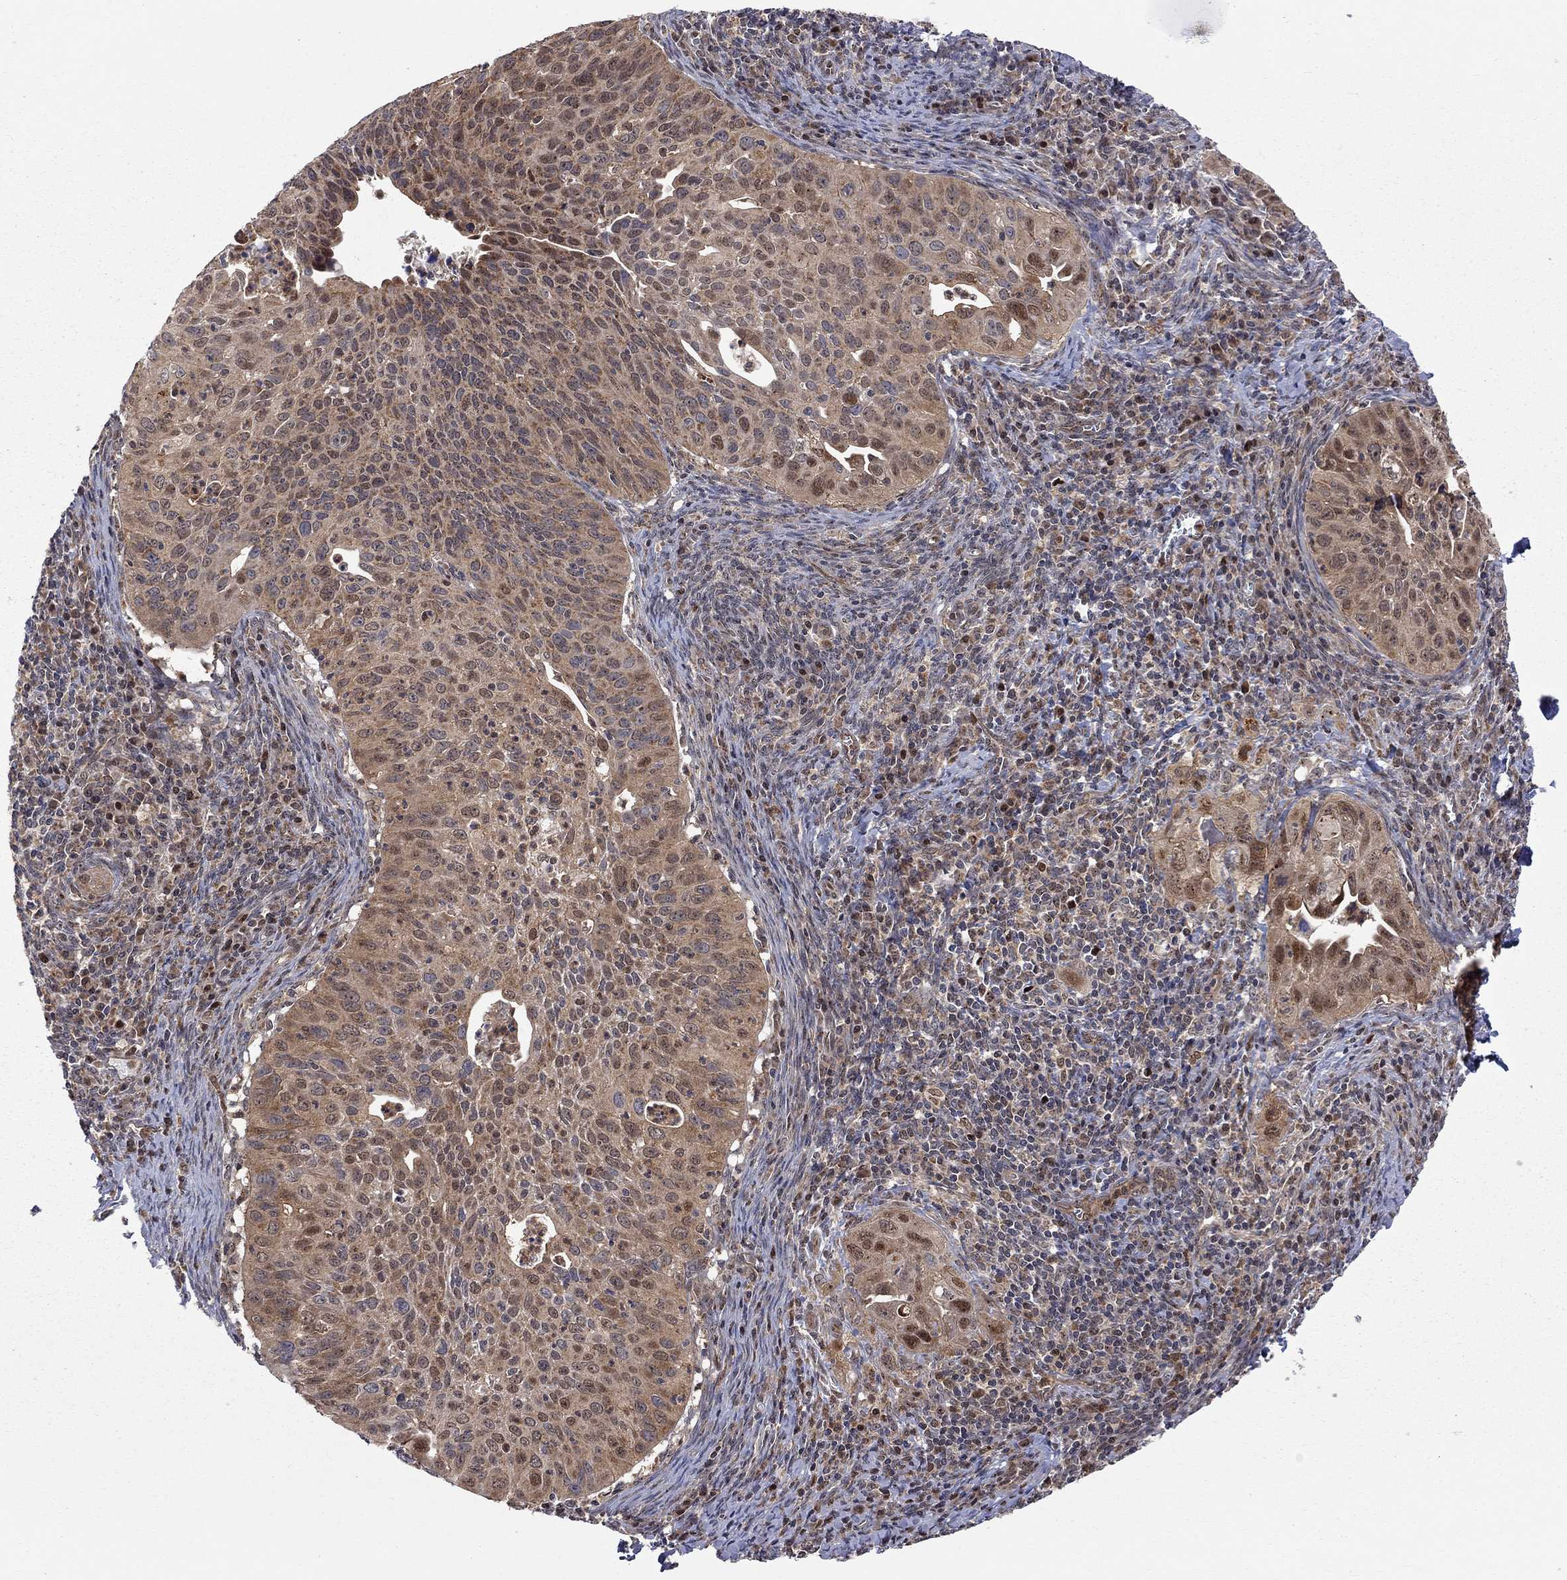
{"staining": {"intensity": "moderate", "quantity": "25%-75%", "location": "cytoplasmic/membranous,nuclear"}, "tissue": "cervical cancer", "cell_type": "Tumor cells", "image_type": "cancer", "snomed": [{"axis": "morphology", "description": "Squamous cell carcinoma, NOS"}, {"axis": "topography", "description": "Cervix"}], "caption": "An image showing moderate cytoplasmic/membranous and nuclear expression in about 25%-75% of tumor cells in cervical cancer, as visualized by brown immunohistochemical staining.", "gene": "ELOB", "patient": {"sex": "female", "age": 26}}